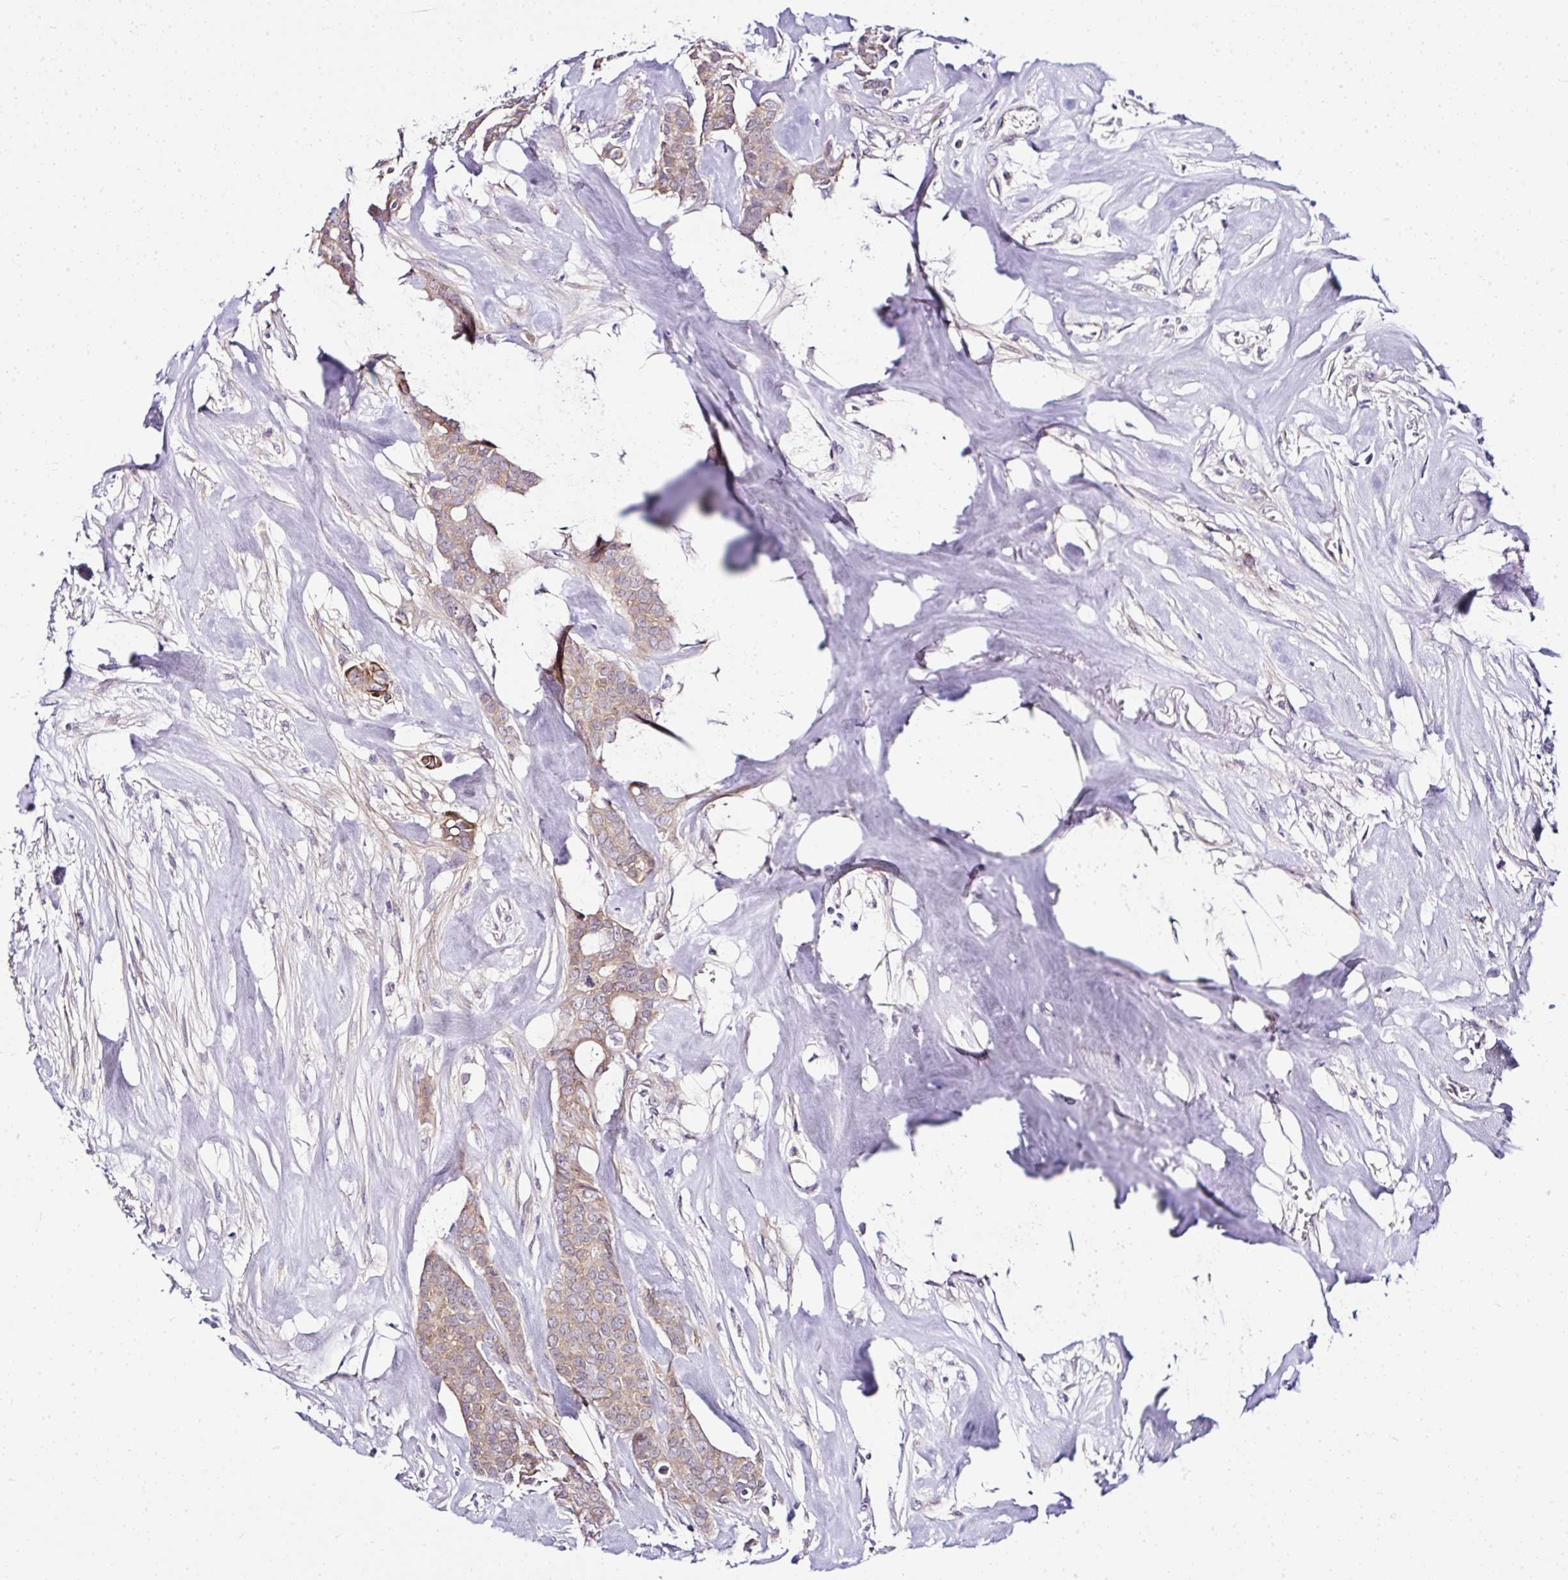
{"staining": {"intensity": "weak", "quantity": ">75%", "location": "cytoplasmic/membranous"}, "tissue": "breast cancer", "cell_type": "Tumor cells", "image_type": "cancer", "snomed": [{"axis": "morphology", "description": "Duct carcinoma"}, {"axis": "topography", "description": "Breast"}], "caption": "Tumor cells exhibit low levels of weak cytoplasmic/membranous staining in approximately >75% of cells in breast cancer (intraductal carcinoma). (Stains: DAB (3,3'-diaminobenzidine) in brown, nuclei in blue, Microscopy: brightfield microscopy at high magnification).", "gene": "DEPDC5", "patient": {"sex": "female", "age": 84}}